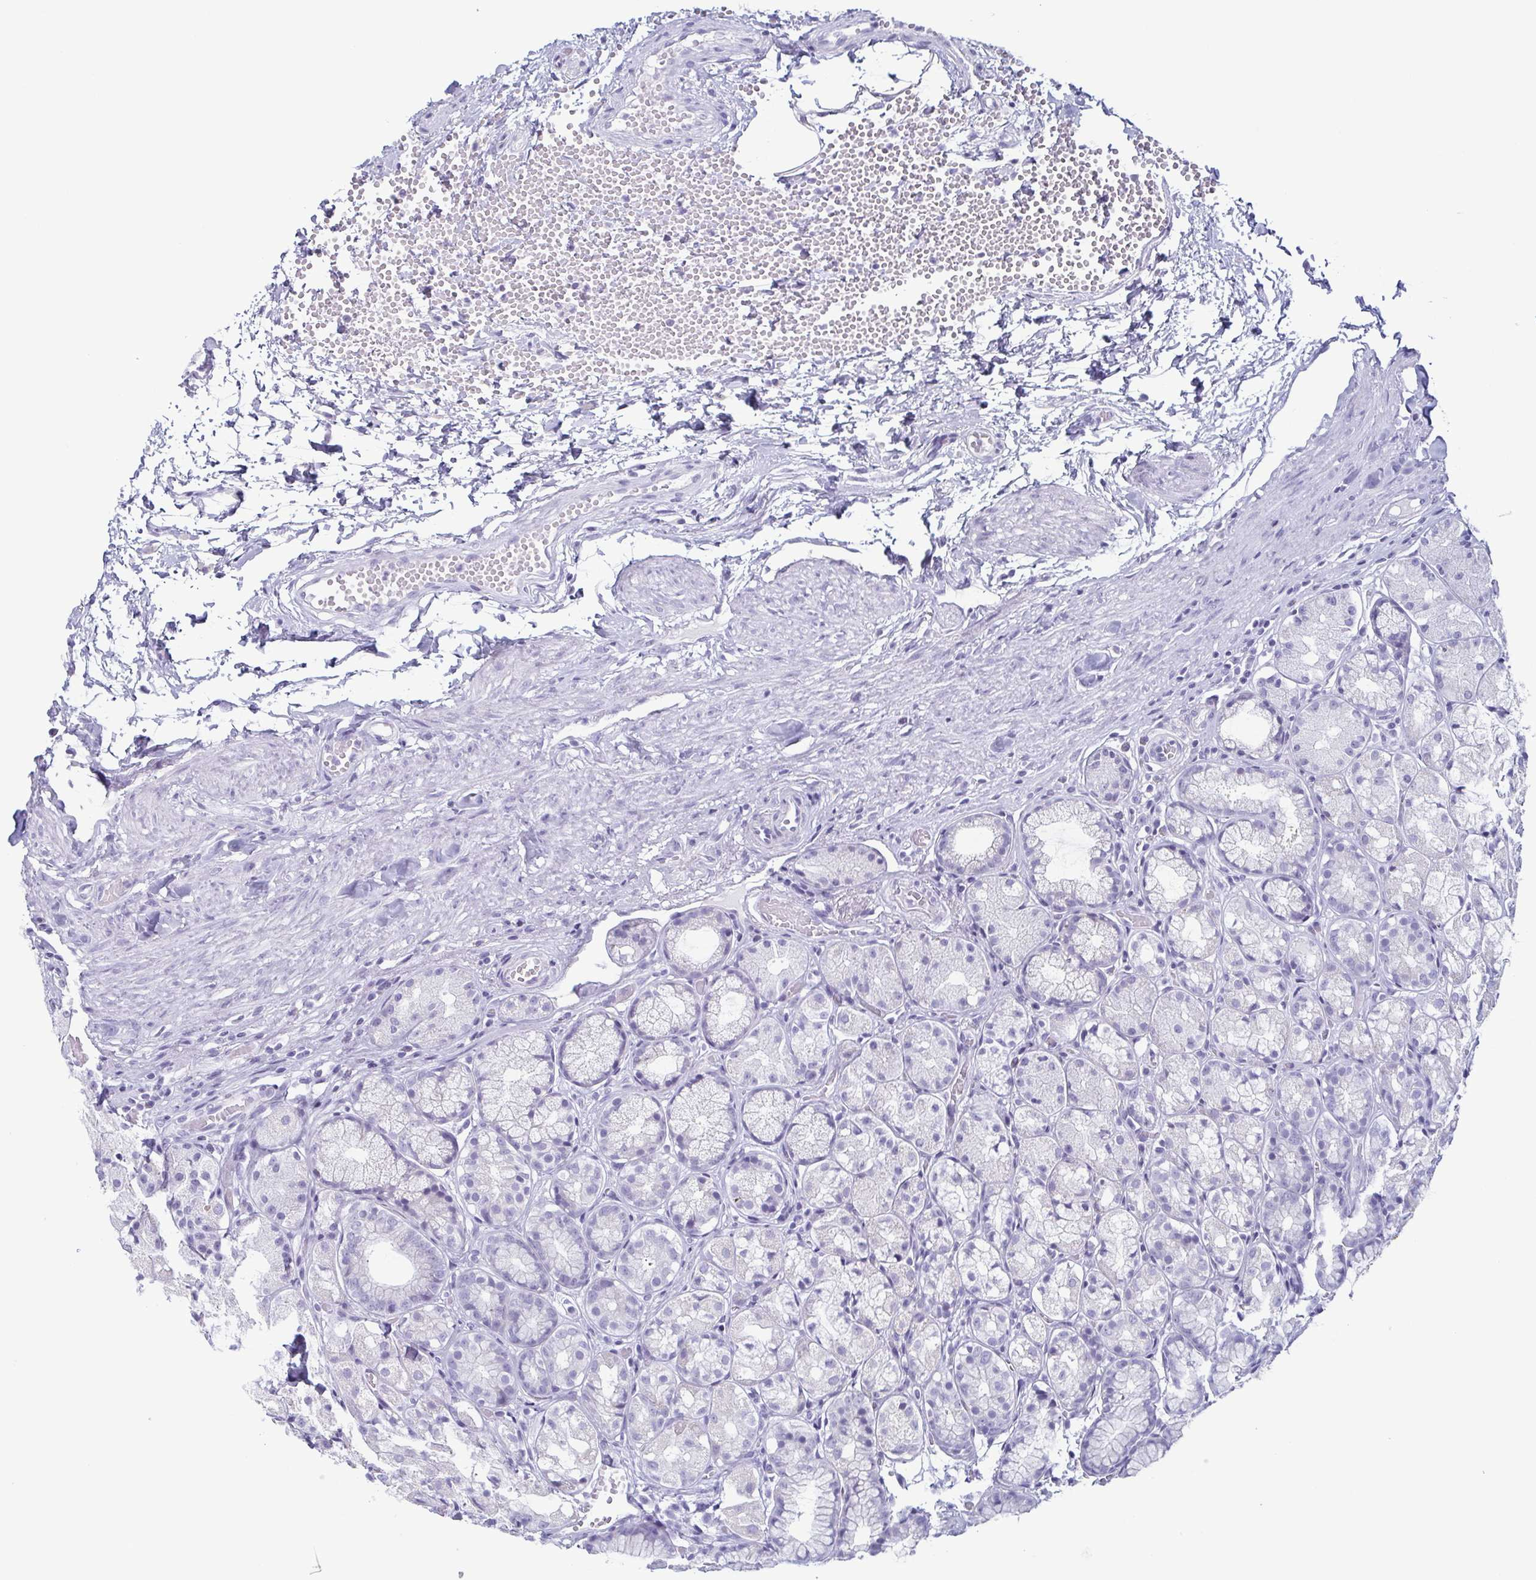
{"staining": {"intensity": "negative", "quantity": "none", "location": "none"}, "tissue": "stomach", "cell_type": "Glandular cells", "image_type": "normal", "snomed": [{"axis": "morphology", "description": "Normal tissue, NOS"}, {"axis": "topography", "description": "Stomach"}], "caption": "High magnification brightfield microscopy of unremarkable stomach stained with DAB (brown) and counterstained with hematoxylin (blue): glandular cells show no significant positivity. Nuclei are stained in blue.", "gene": "KRT78", "patient": {"sex": "male", "age": 70}}